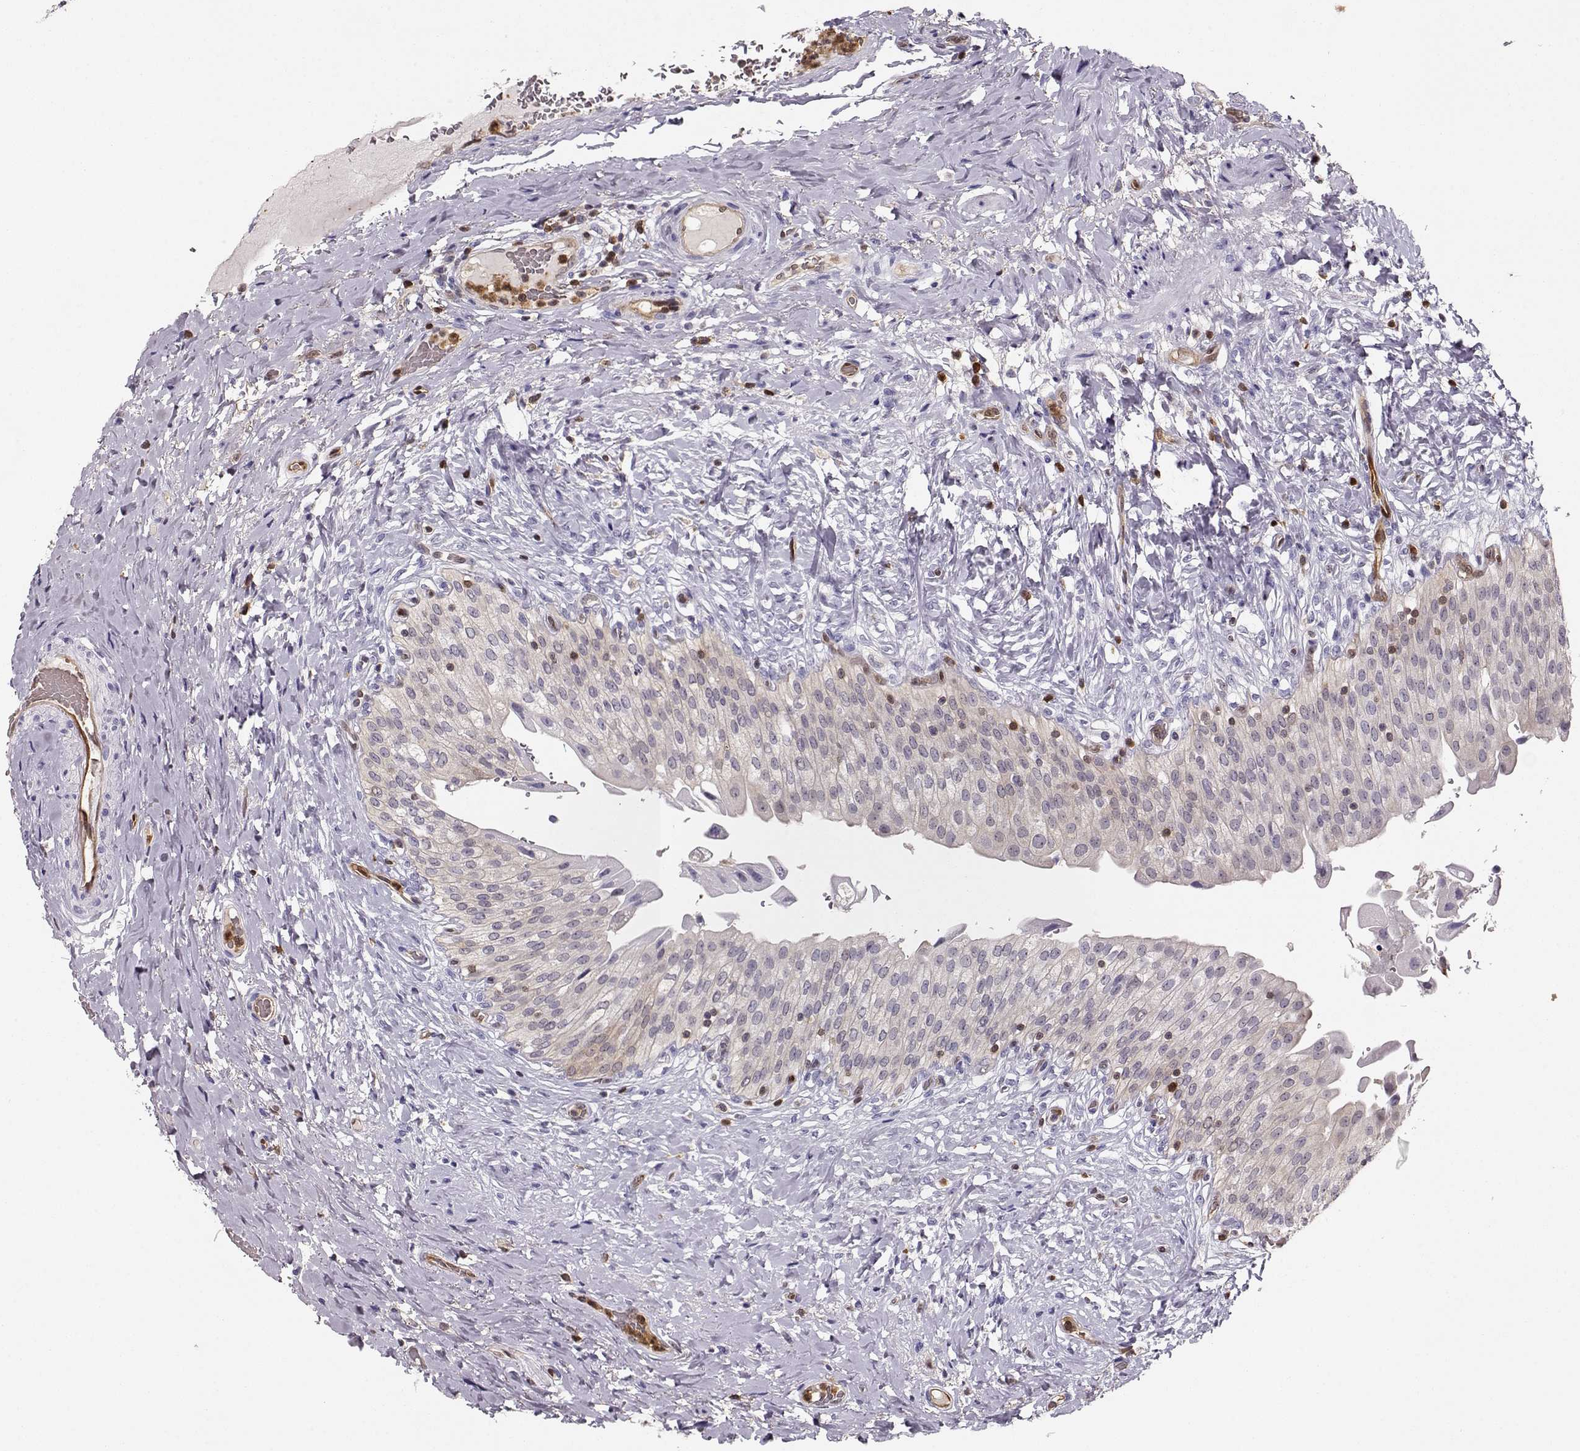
{"staining": {"intensity": "negative", "quantity": "none", "location": "none"}, "tissue": "urinary bladder", "cell_type": "Urothelial cells", "image_type": "normal", "snomed": [{"axis": "morphology", "description": "Normal tissue, NOS"}, {"axis": "morphology", "description": "Inflammation, NOS"}, {"axis": "topography", "description": "Urinary bladder"}], "caption": "IHC photomicrograph of normal urinary bladder stained for a protein (brown), which reveals no expression in urothelial cells. (IHC, brightfield microscopy, high magnification).", "gene": "PNP", "patient": {"sex": "male", "age": 64}}